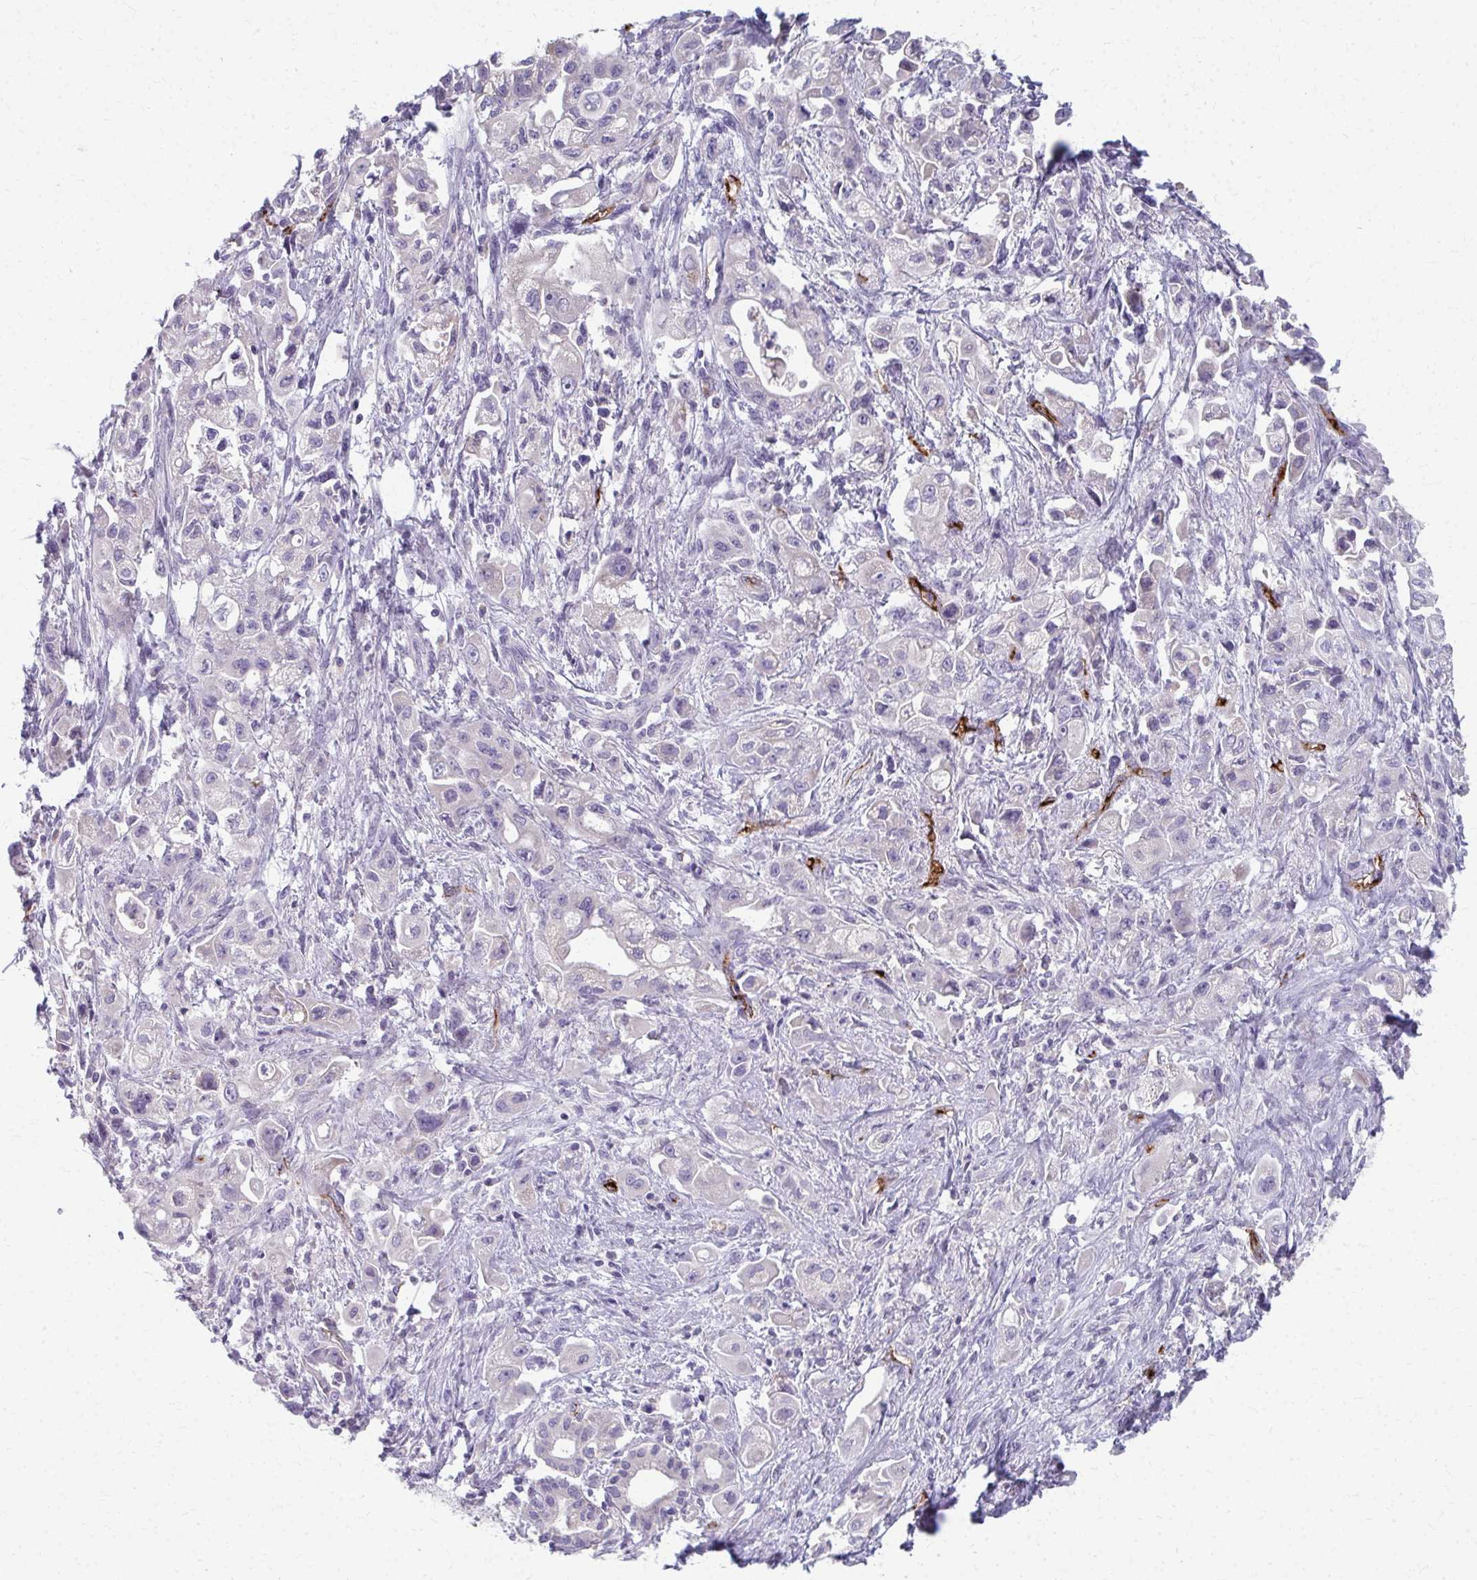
{"staining": {"intensity": "negative", "quantity": "none", "location": "none"}, "tissue": "pancreatic cancer", "cell_type": "Tumor cells", "image_type": "cancer", "snomed": [{"axis": "morphology", "description": "Adenocarcinoma, NOS"}, {"axis": "topography", "description": "Pancreas"}], "caption": "An immunohistochemistry (IHC) micrograph of pancreatic cancer (adenocarcinoma) is shown. There is no staining in tumor cells of pancreatic cancer (adenocarcinoma). (Stains: DAB (3,3'-diaminobenzidine) immunohistochemistry (IHC) with hematoxylin counter stain, Microscopy: brightfield microscopy at high magnification).", "gene": "ADIPOQ", "patient": {"sex": "female", "age": 66}}